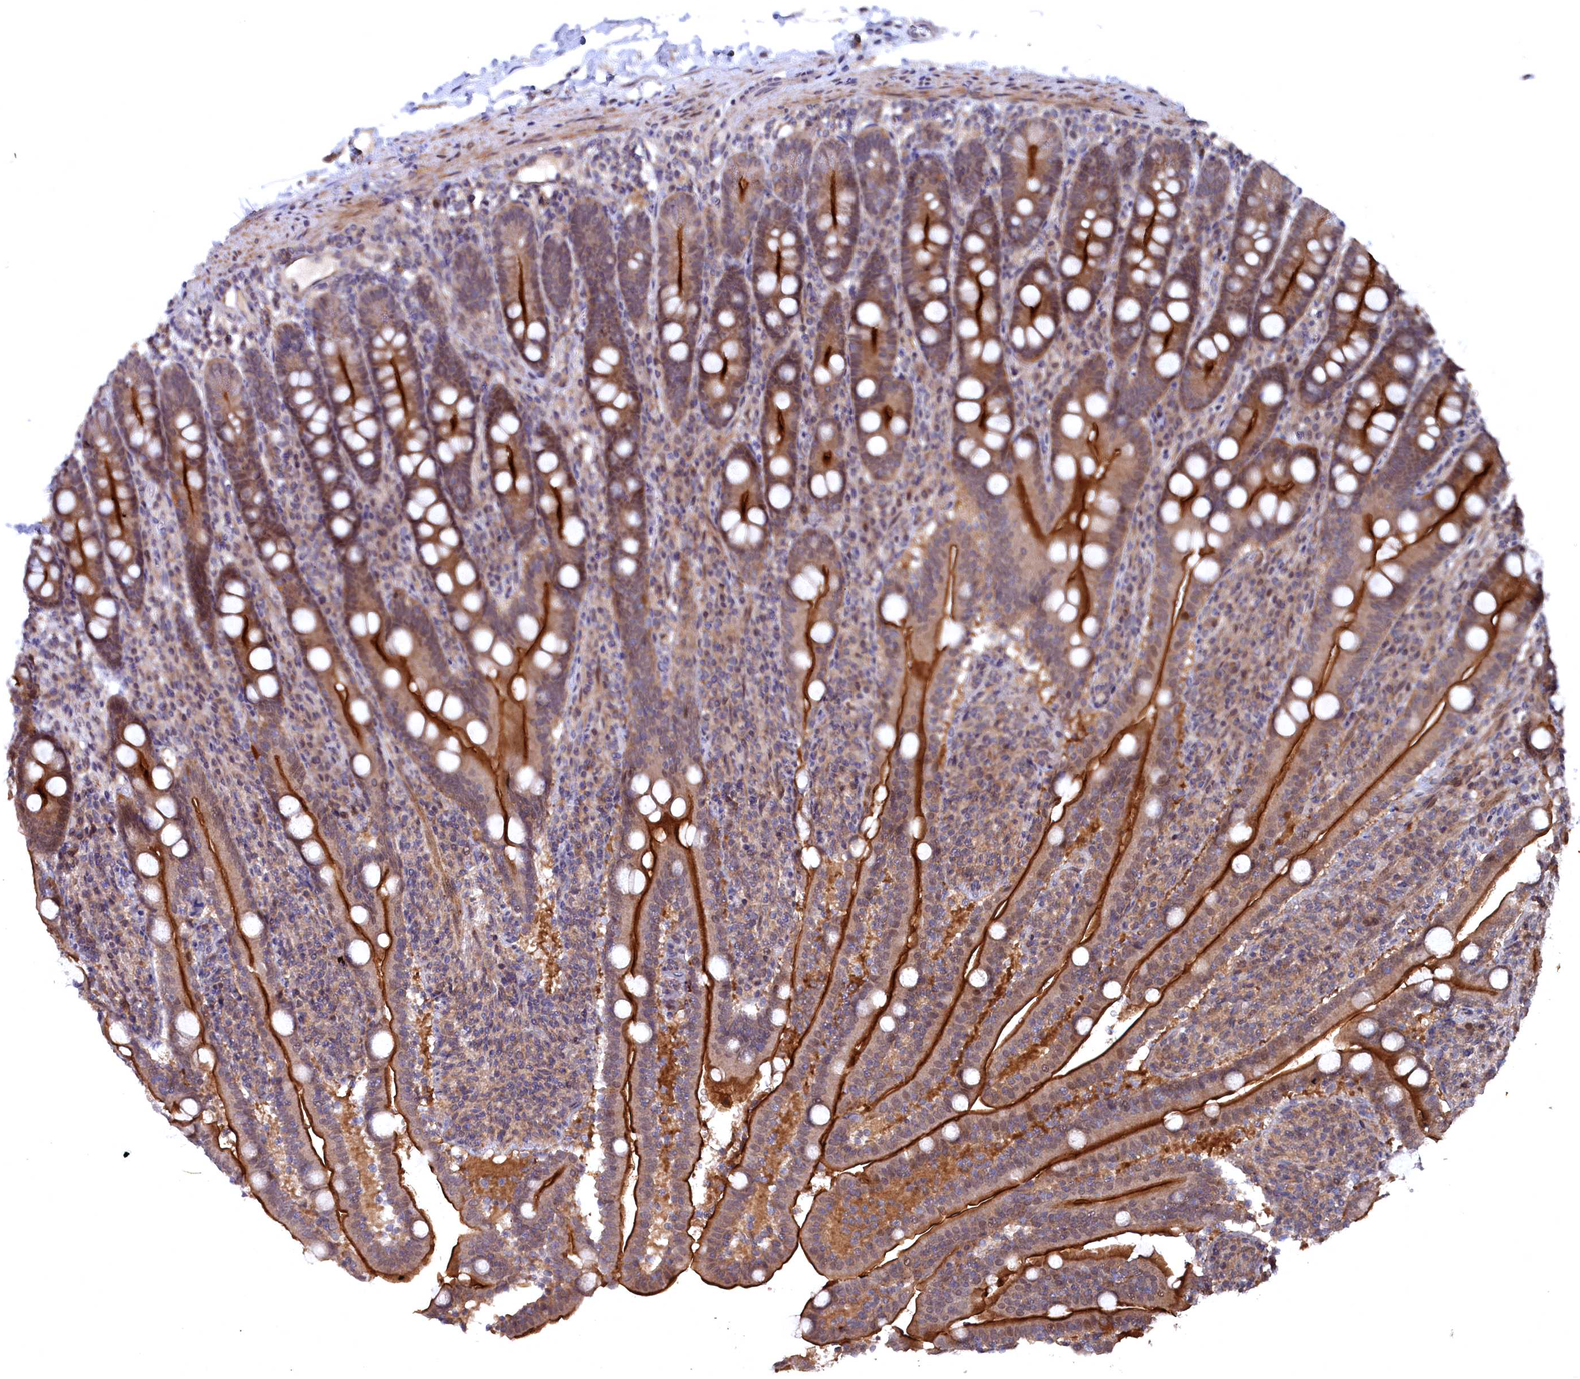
{"staining": {"intensity": "strong", "quantity": ">75%", "location": "cytoplasmic/membranous"}, "tissue": "duodenum", "cell_type": "Glandular cells", "image_type": "normal", "snomed": [{"axis": "morphology", "description": "Normal tissue, NOS"}, {"axis": "topography", "description": "Duodenum"}], "caption": "Glandular cells reveal strong cytoplasmic/membranous positivity in about >75% of cells in unremarkable duodenum. Nuclei are stained in blue.", "gene": "TMC5", "patient": {"sex": "male", "age": 35}}